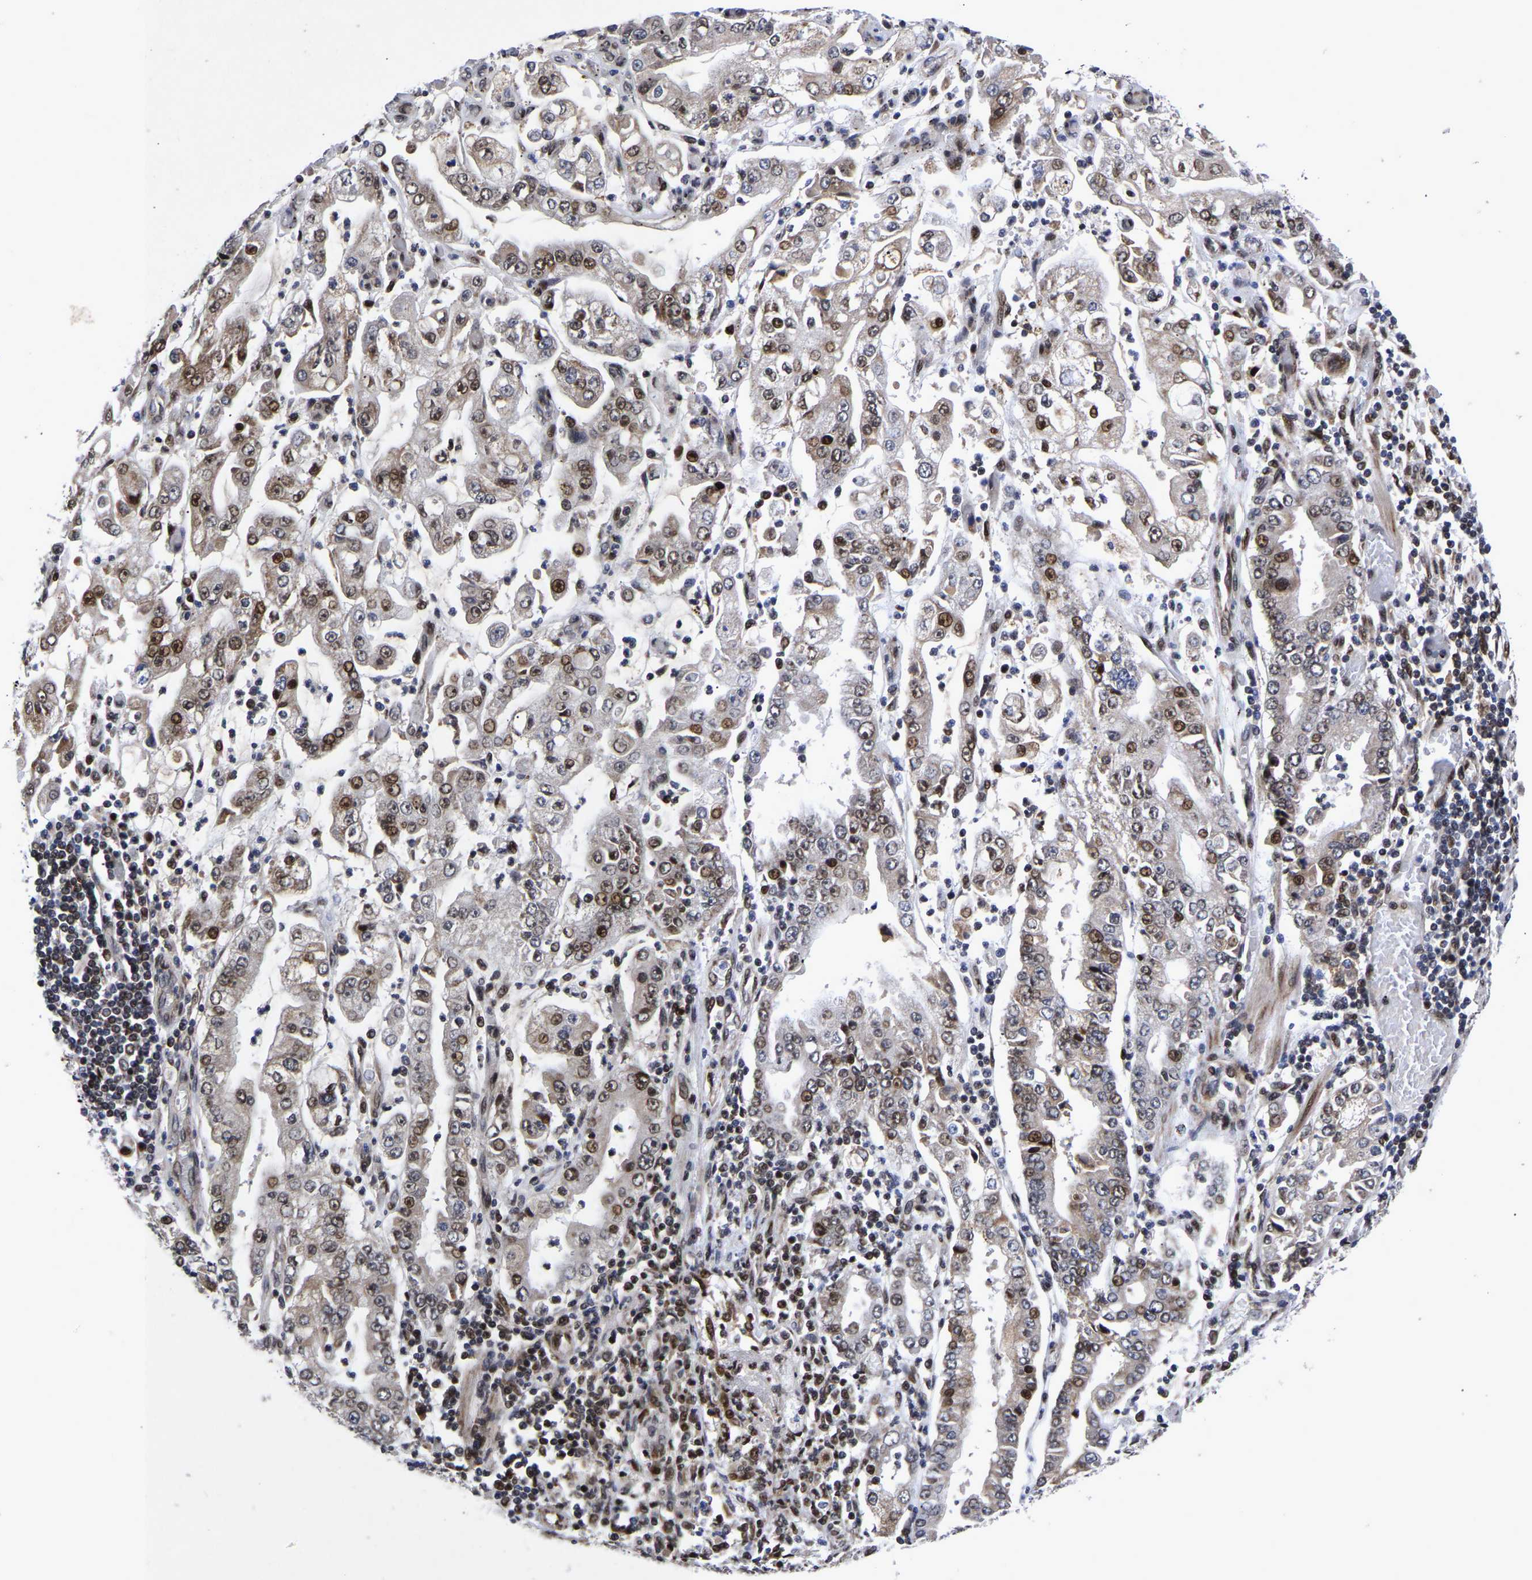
{"staining": {"intensity": "moderate", "quantity": ">75%", "location": "cytoplasmic/membranous,nuclear"}, "tissue": "stomach cancer", "cell_type": "Tumor cells", "image_type": "cancer", "snomed": [{"axis": "morphology", "description": "Adenocarcinoma, NOS"}, {"axis": "topography", "description": "Stomach"}], "caption": "Immunohistochemistry (IHC) staining of stomach adenocarcinoma, which reveals medium levels of moderate cytoplasmic/membranous and nuclear expression in about >75% of tumor cells indicating moderate cytoplasmic/membranous and nuclear protein positivity. The staining was performed using DAB (3,3'-diaminobenzidine) (brown) for protein detection and nuclei were counterstained in hematoxylin (blue).", "gene": "JUNB", "patient": {"sex": "male", "age": 76}}